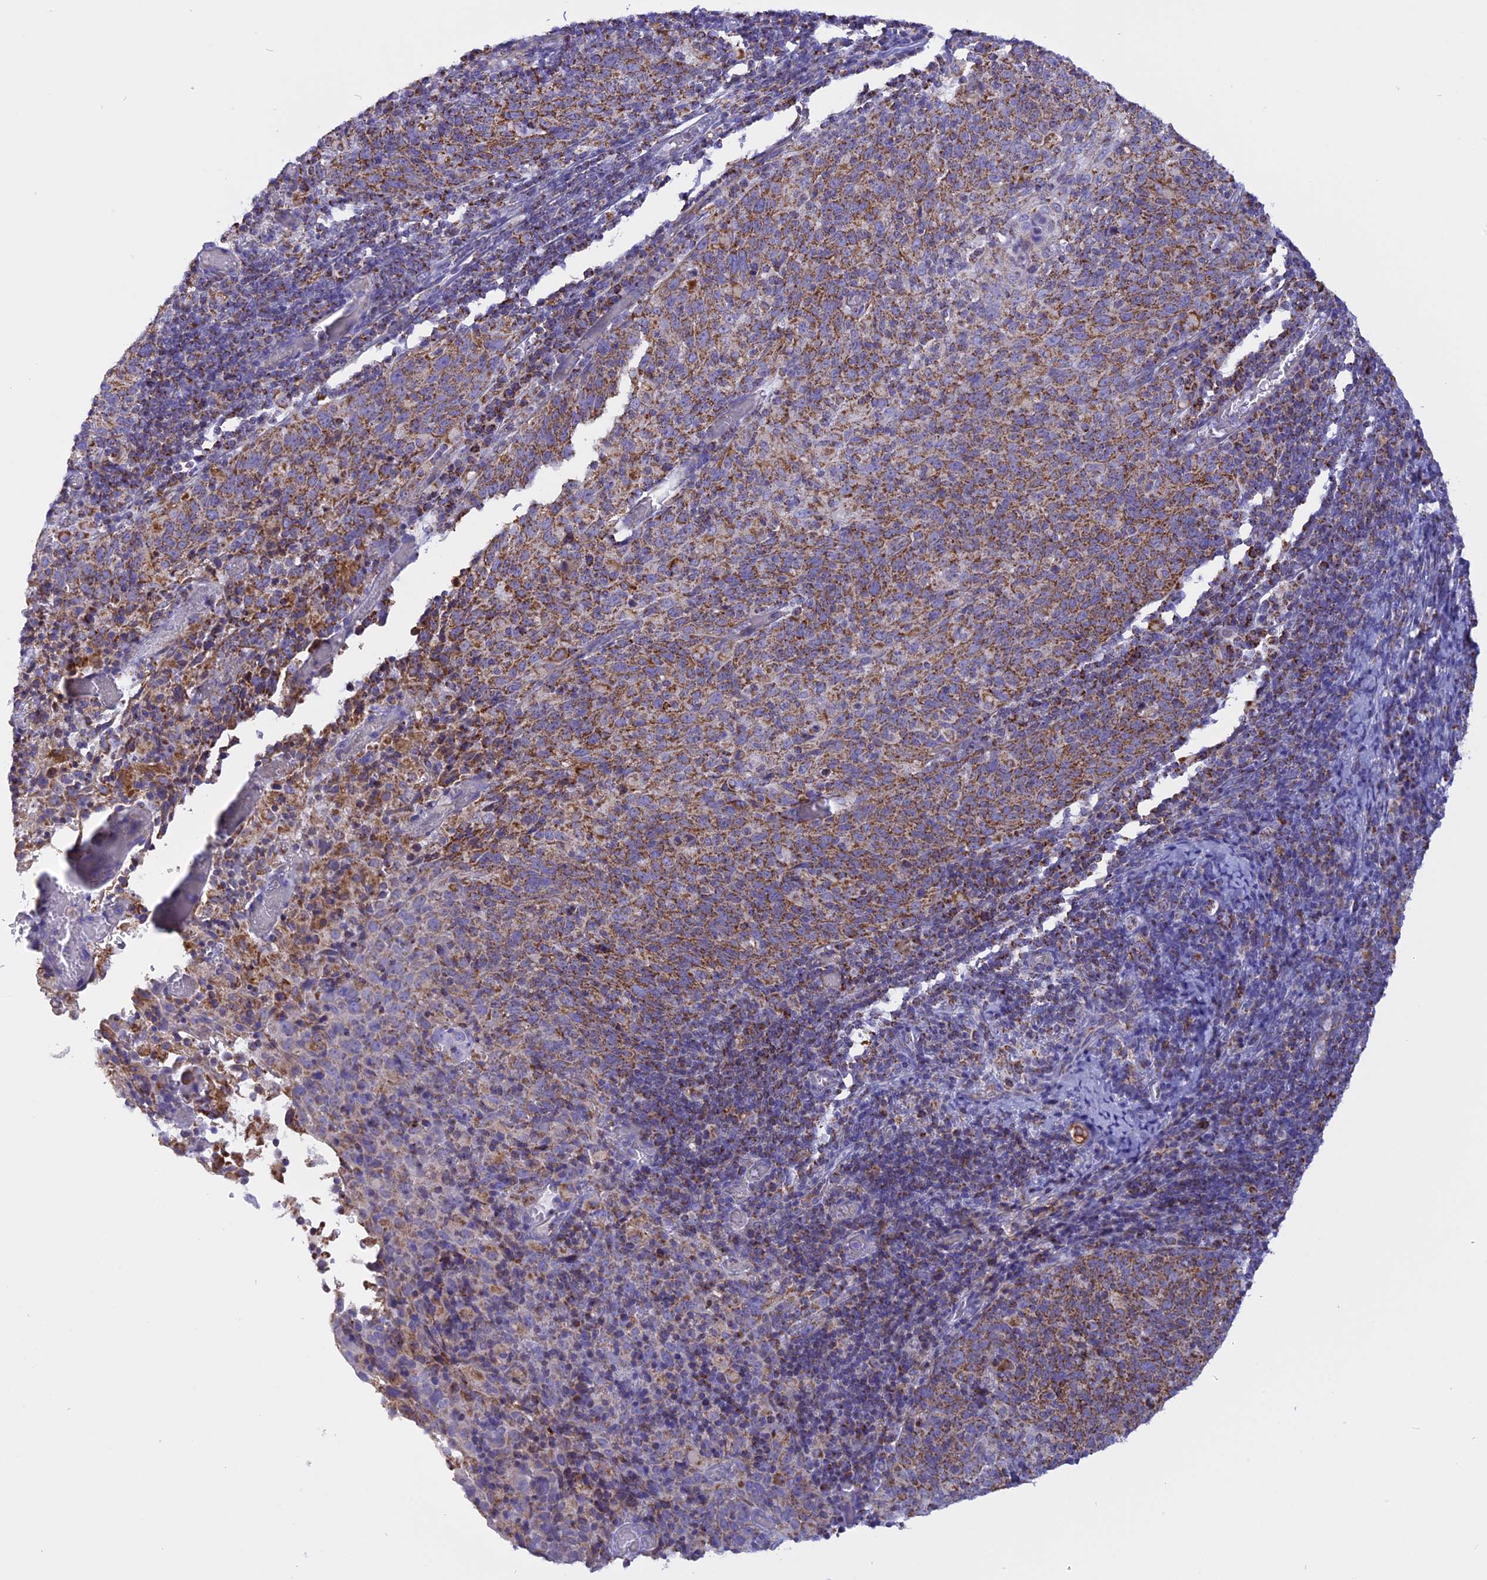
{"staining": {"intensity": "moderate", "quantity": ">75%", "location": "cytoplasmic/membranous"}, "tissue": "cervical cancer", "cell_type": "Tumor cells", "image_type": "cancer", "snomed": [{"axis": "morphology", "description": "Squamous cell carcinoma, NOS"}, {"axis": "topography", "description": "Cervix"}], "caption": "This histopathology image displays cervical squamous cell carcinoma stained with IHC to label a protein in brown. The cytoplasmic/membranous of tumor cells show moderate positivity for the protein. Nuclei are counter-stained blue.", "gene": "KCNG1", "patient": {"sex": "female", "age": 52}}